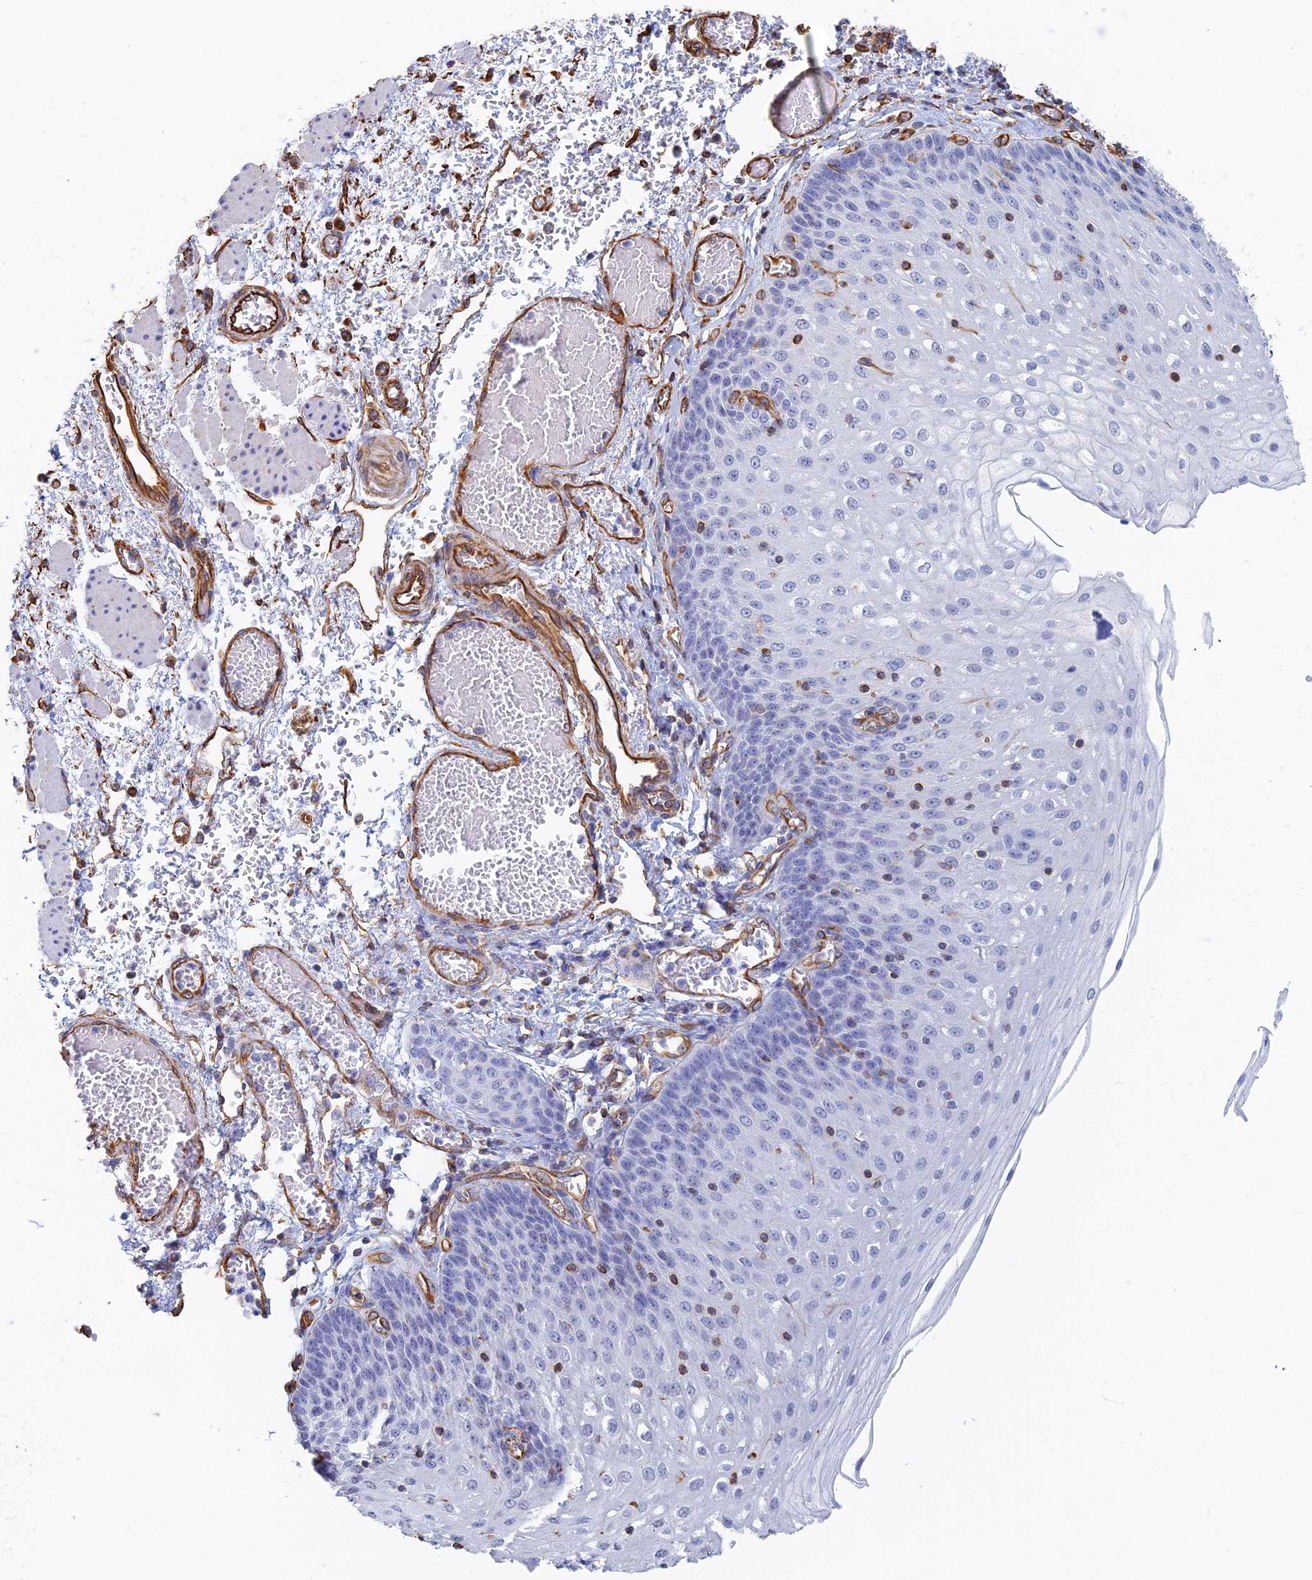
{"staining": {"intensity": "negative", "quantity": "none", "location": "none"}, "tissue": "esophagus", "cell_type": "Squamous epithelial cells", "image_type": "normal", "snomed": [{"axis": "morphology", "description": "Normal tissue, NOS"}, {"axis": "topography", "description": "Esophagus"}], "caption": "Esophagus was stained to show a protein in brown. There is no significant expression in squamous epithelial cells. Nuclei are stained in blue.", "gene": "RMC1", "patient": {"sex": "male", "age": 81}}